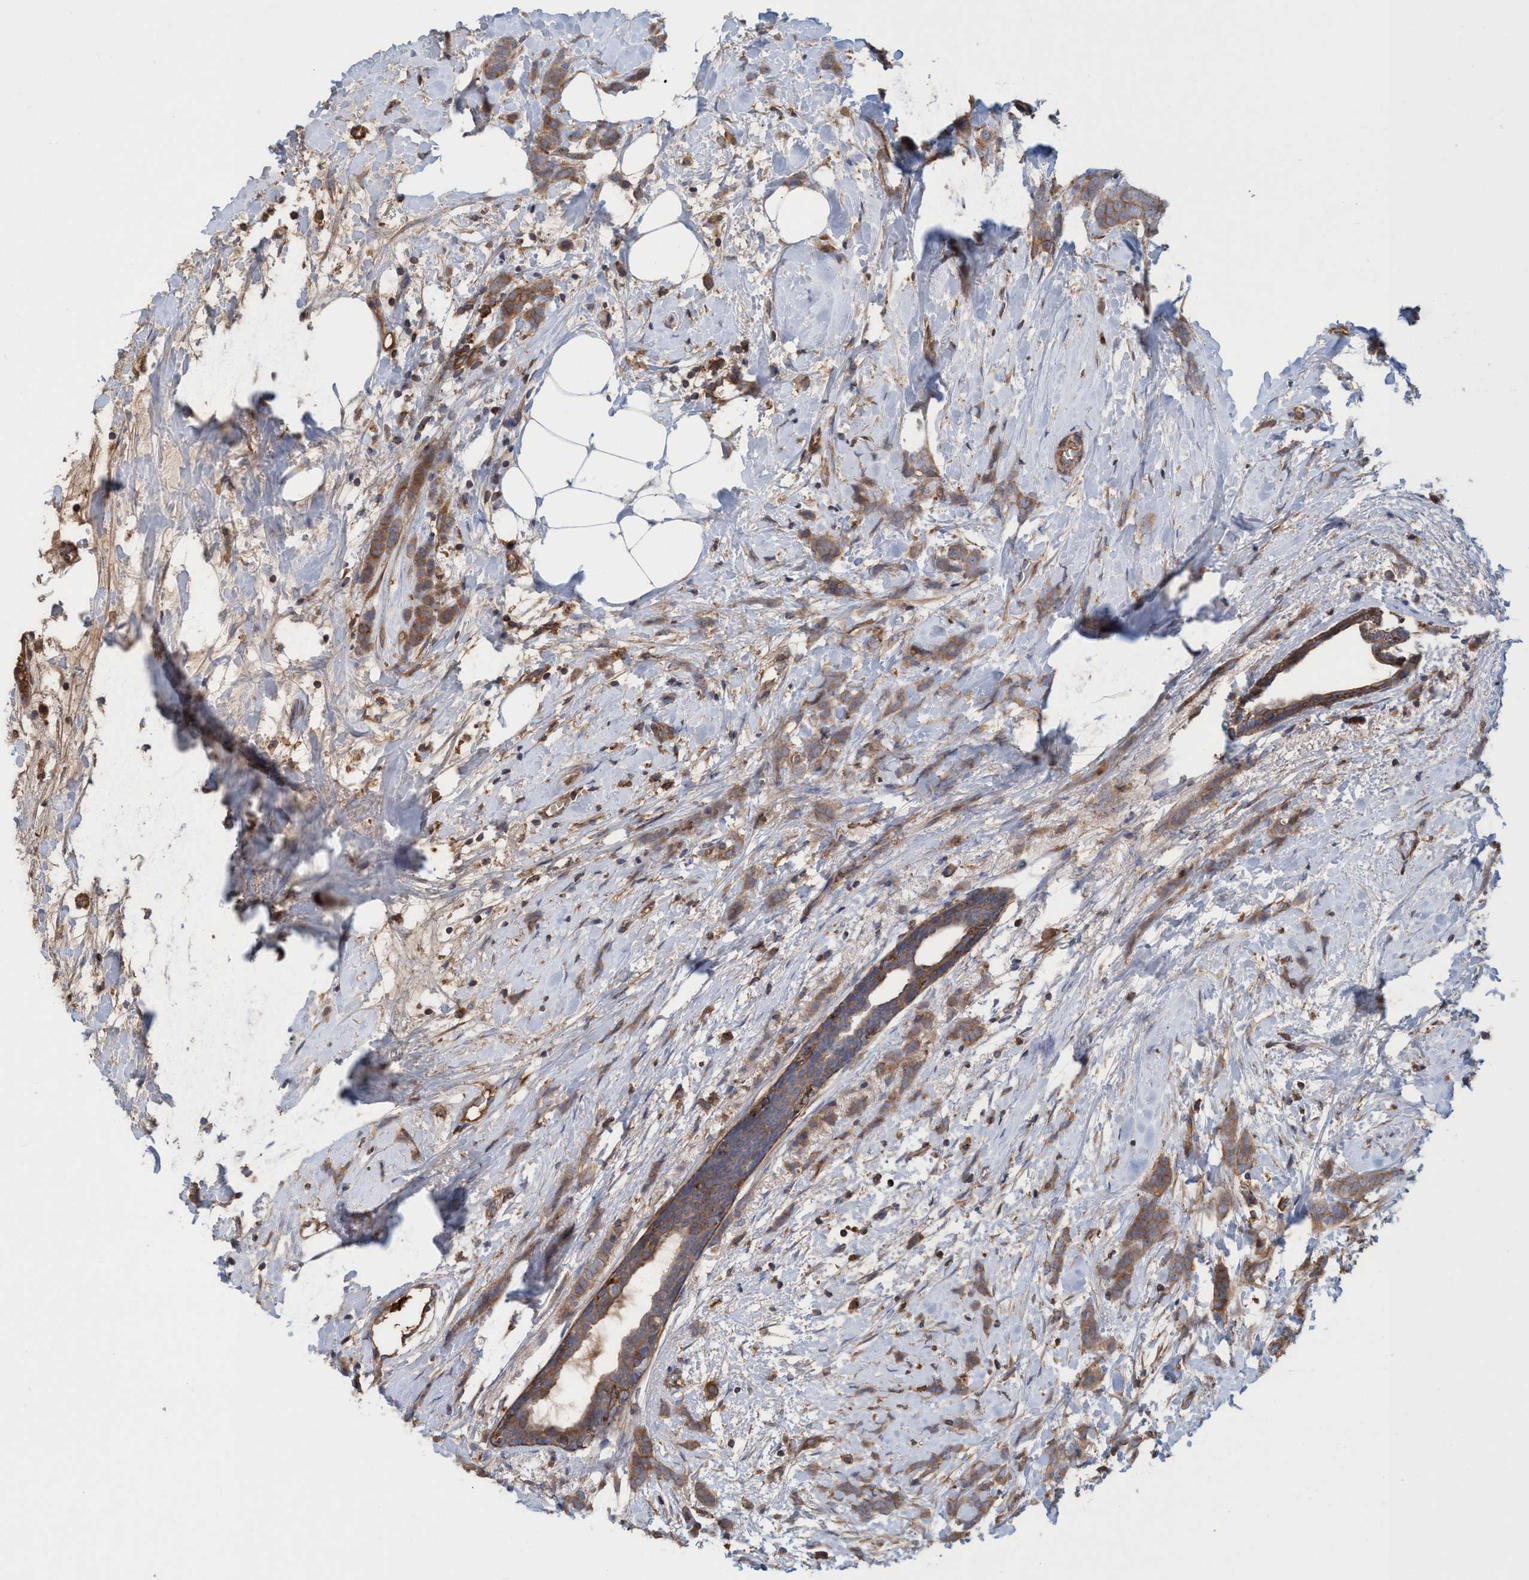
{"staining": {"intensity": "moderate", "quantity": ">75%", "location": "cytoplasmic/membranous"}, "tissue": "breast cancer", "cell_type": "Tumor cells", "image_type": "cancer", "snomed": [{"axis": "morphology", "description": "Lobular carcinoma, in situ"}, {"axis": "morphology", "description": "Lobular carcinoma"}, {"axis": "topography", "description": "Breast"}], "caption": "Breast cancer (lobular carcinoma in situ) stained with a protein marker exhibits moderate staining in tumor cells.", "gene": "SPECC1", "patient": {"sex": "female", "age": 41}}